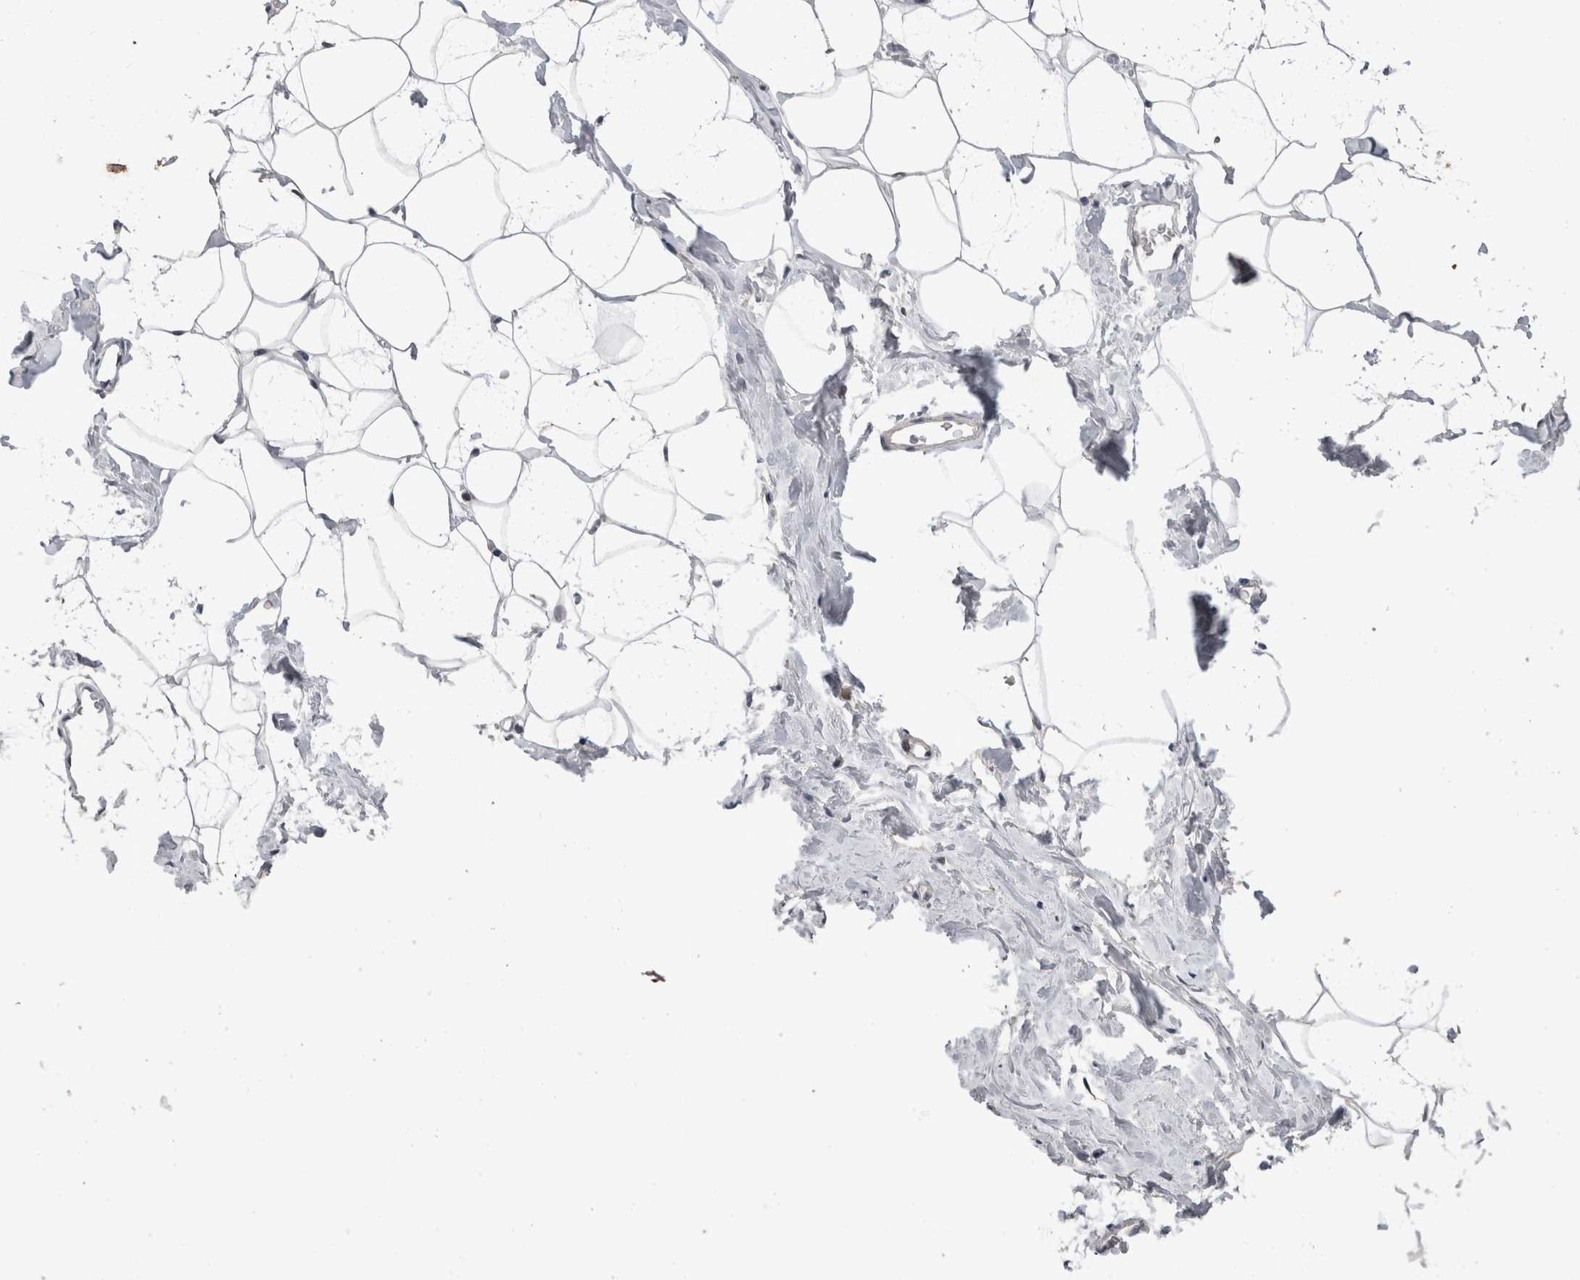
{"staining": {"intensity": "moderate", "quantity": "25%-75%", "location": "cytoplasmic/membranous"}, "tissue": "adipose tissue", "cell_type": "Adipocytes", "image_type": "normal", "snomed": [{"axis": "morphology", "description": "Normal tissue, NOS"}, {"axis": "morphology", "description": "Fibrosis, NOS"}, {"axis": "topography", "description": "Breast"}, {"axis": "topography", "description": "Adipose tissue"}], "caption": "A micrograph of adipose tissue stained for a protein reveals moderate cytoplasmic/membranous brown staining in adipocytes. Using DAB (3,3'-diaminobenzidine) (brown) and hematoxylin (blue) stains, captured at high magnification using brightfield microscopy.", "gene": "FHOD3", "patient": {"sex": "female", "age": 39}}